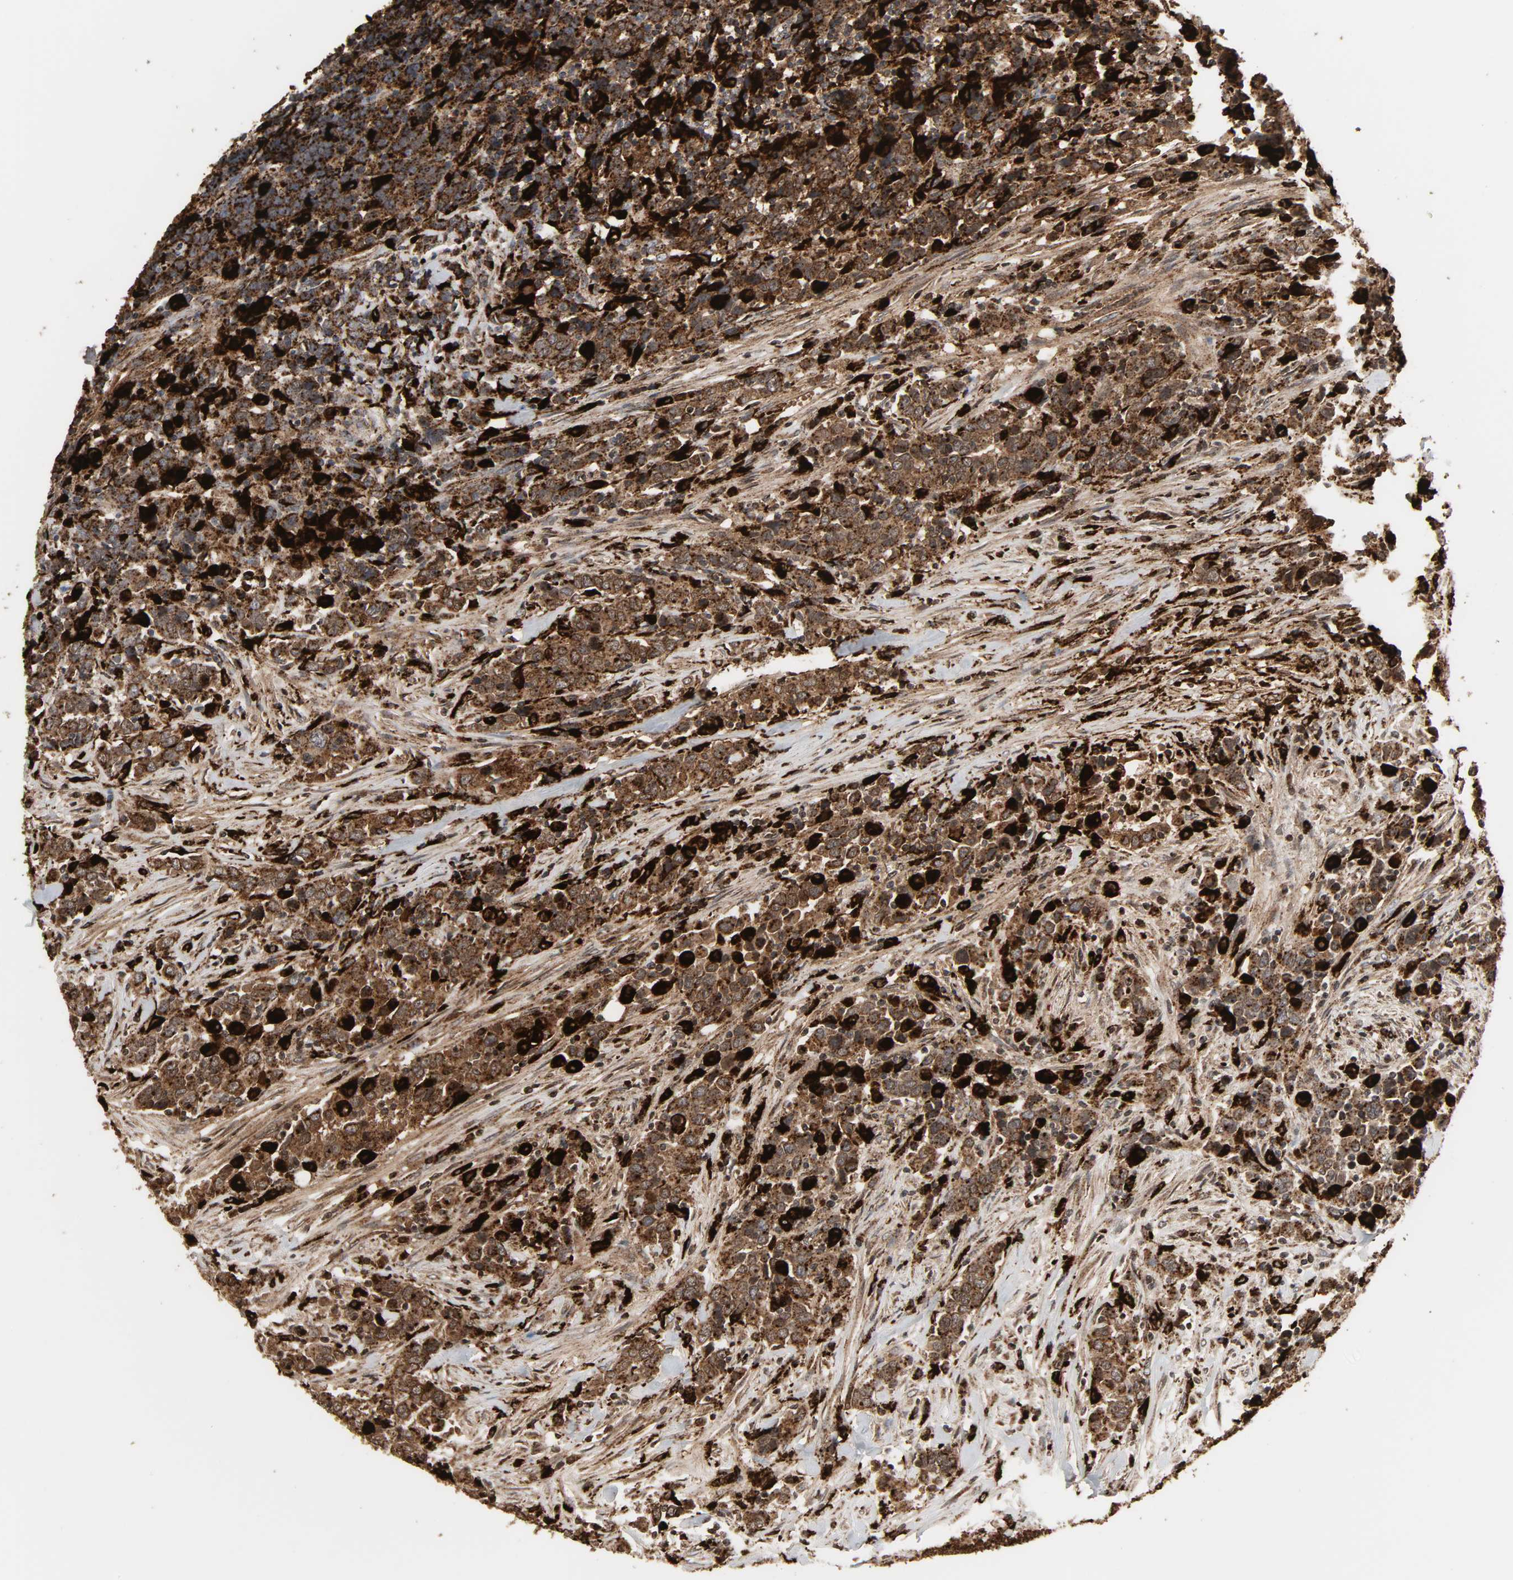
{"staining": {"intensity": "strong", "quantity": ">75%", "location": "cytoplasmic/membranous"}, "tissue": "urothelial cancer", "cell_type": "Tumor cells", "image_type": "cancer", "snomed": [{"axis": "morphology", "description": "Urothelial carcinoma, High grade"}, {"axis": "topography", "description": "Urinary bladder"}], "caption": "The photomicrograph exhibits staining of urothelial cancer, revealing strong cytoplasmic/membranous protein staining (brown color) within tumor cells. The staining was performed using DAB (3,3'-diaminobenzidine), with brown indicating positive protein expression. Nuclei are stained blue with hematoxylin.", "gene": "PSAP", "patient": {"sex": "male", "age": 61}}